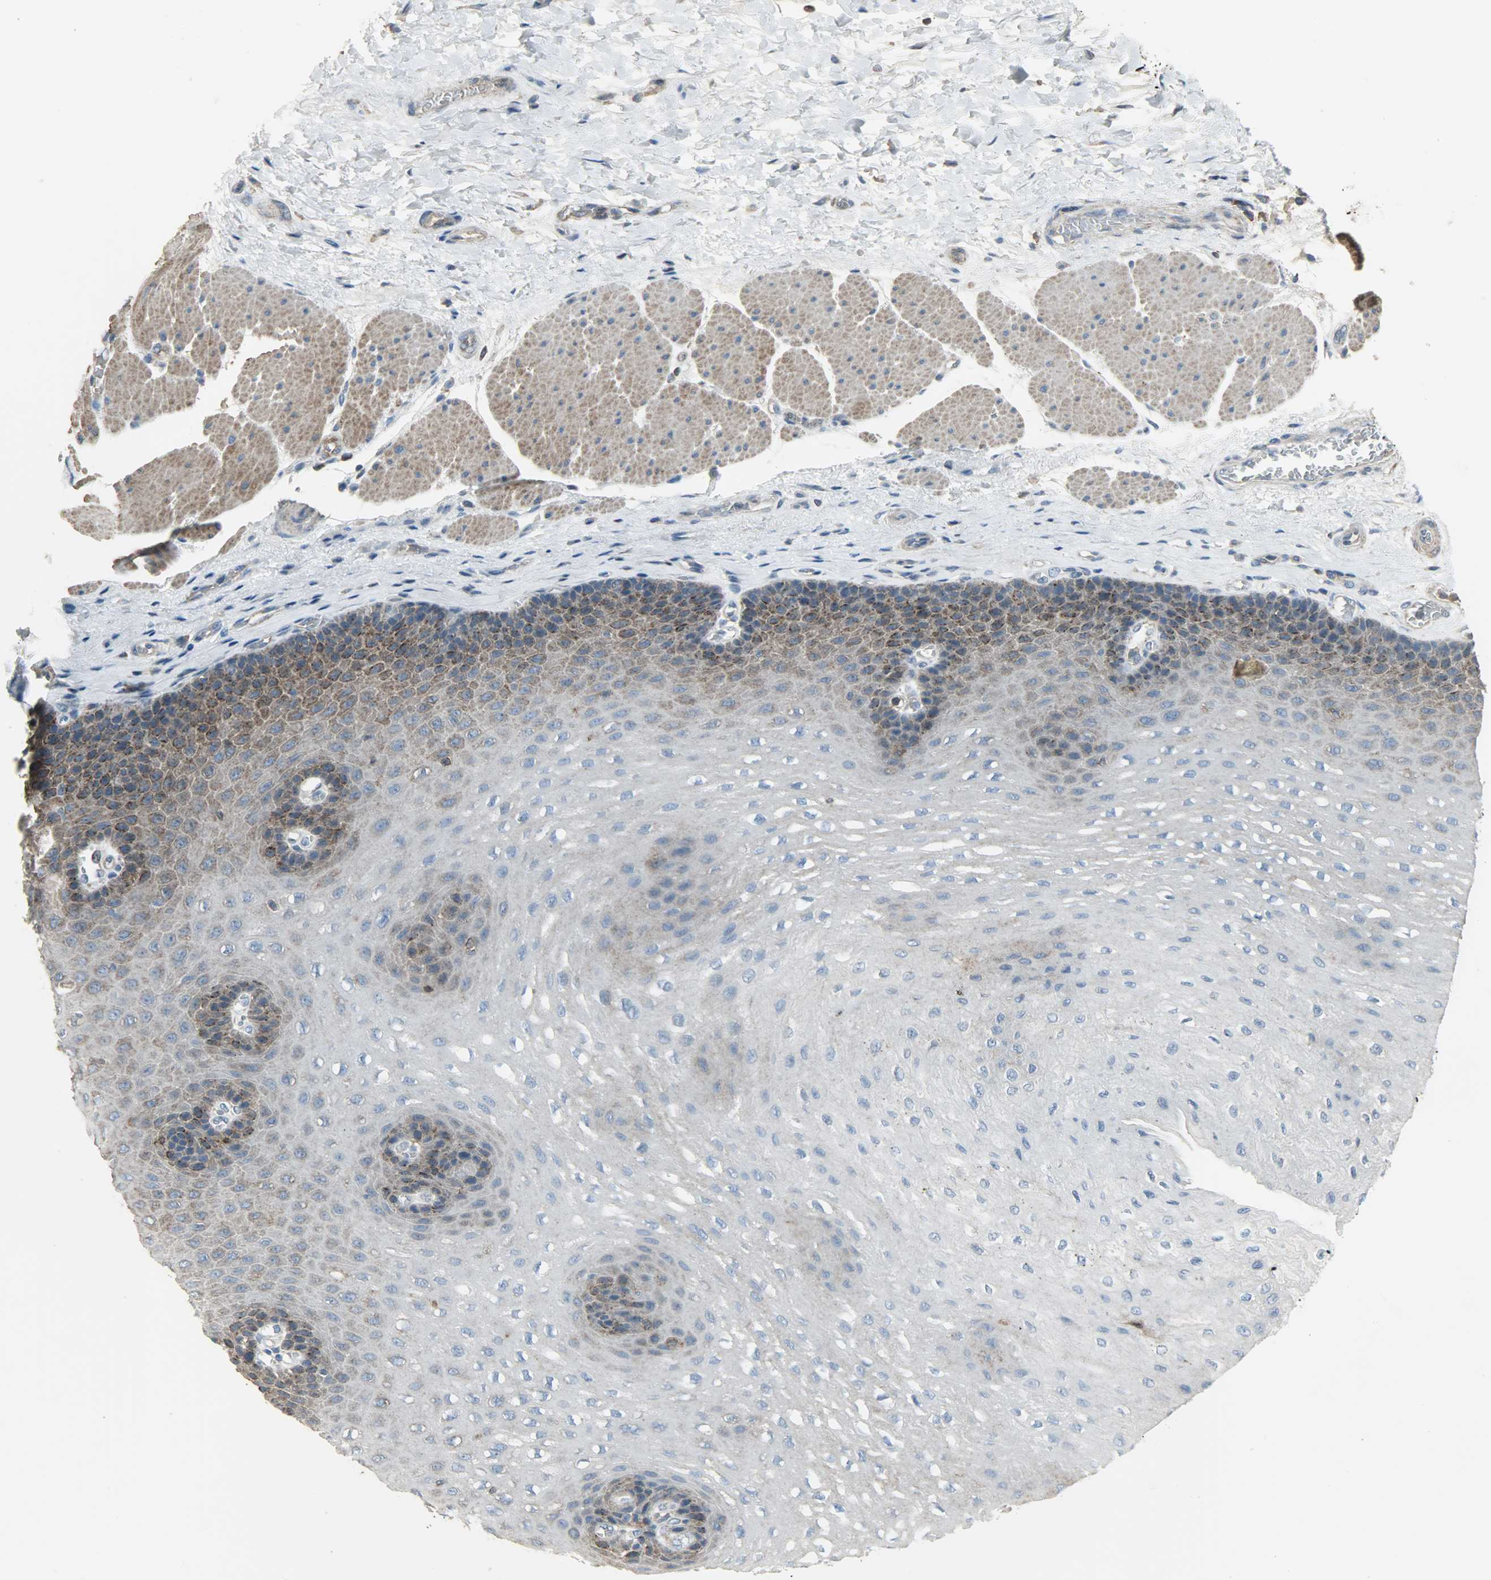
{"staining": {"intensity": "moderate", "quantity": "<25%", "location": "cytoplasmic/membranous"}, "tissue": "esophagus", "cell_type": "Squamous epithelial cells", "image_type": "normal", "snomed": [{"axis": "morphology", "description": "Normal tissue, NOS"}, {"axis": "topography", "description": "Esophagus"}], "caption": "This image shows immunohistochemistry staining of normal human esophagus, with low moderate cytoplasmic/membranous expression in about <25% of squamous epithelial cells.", "gene": "DNAJA4", "patient": {"sex": "female", "age": 72}}